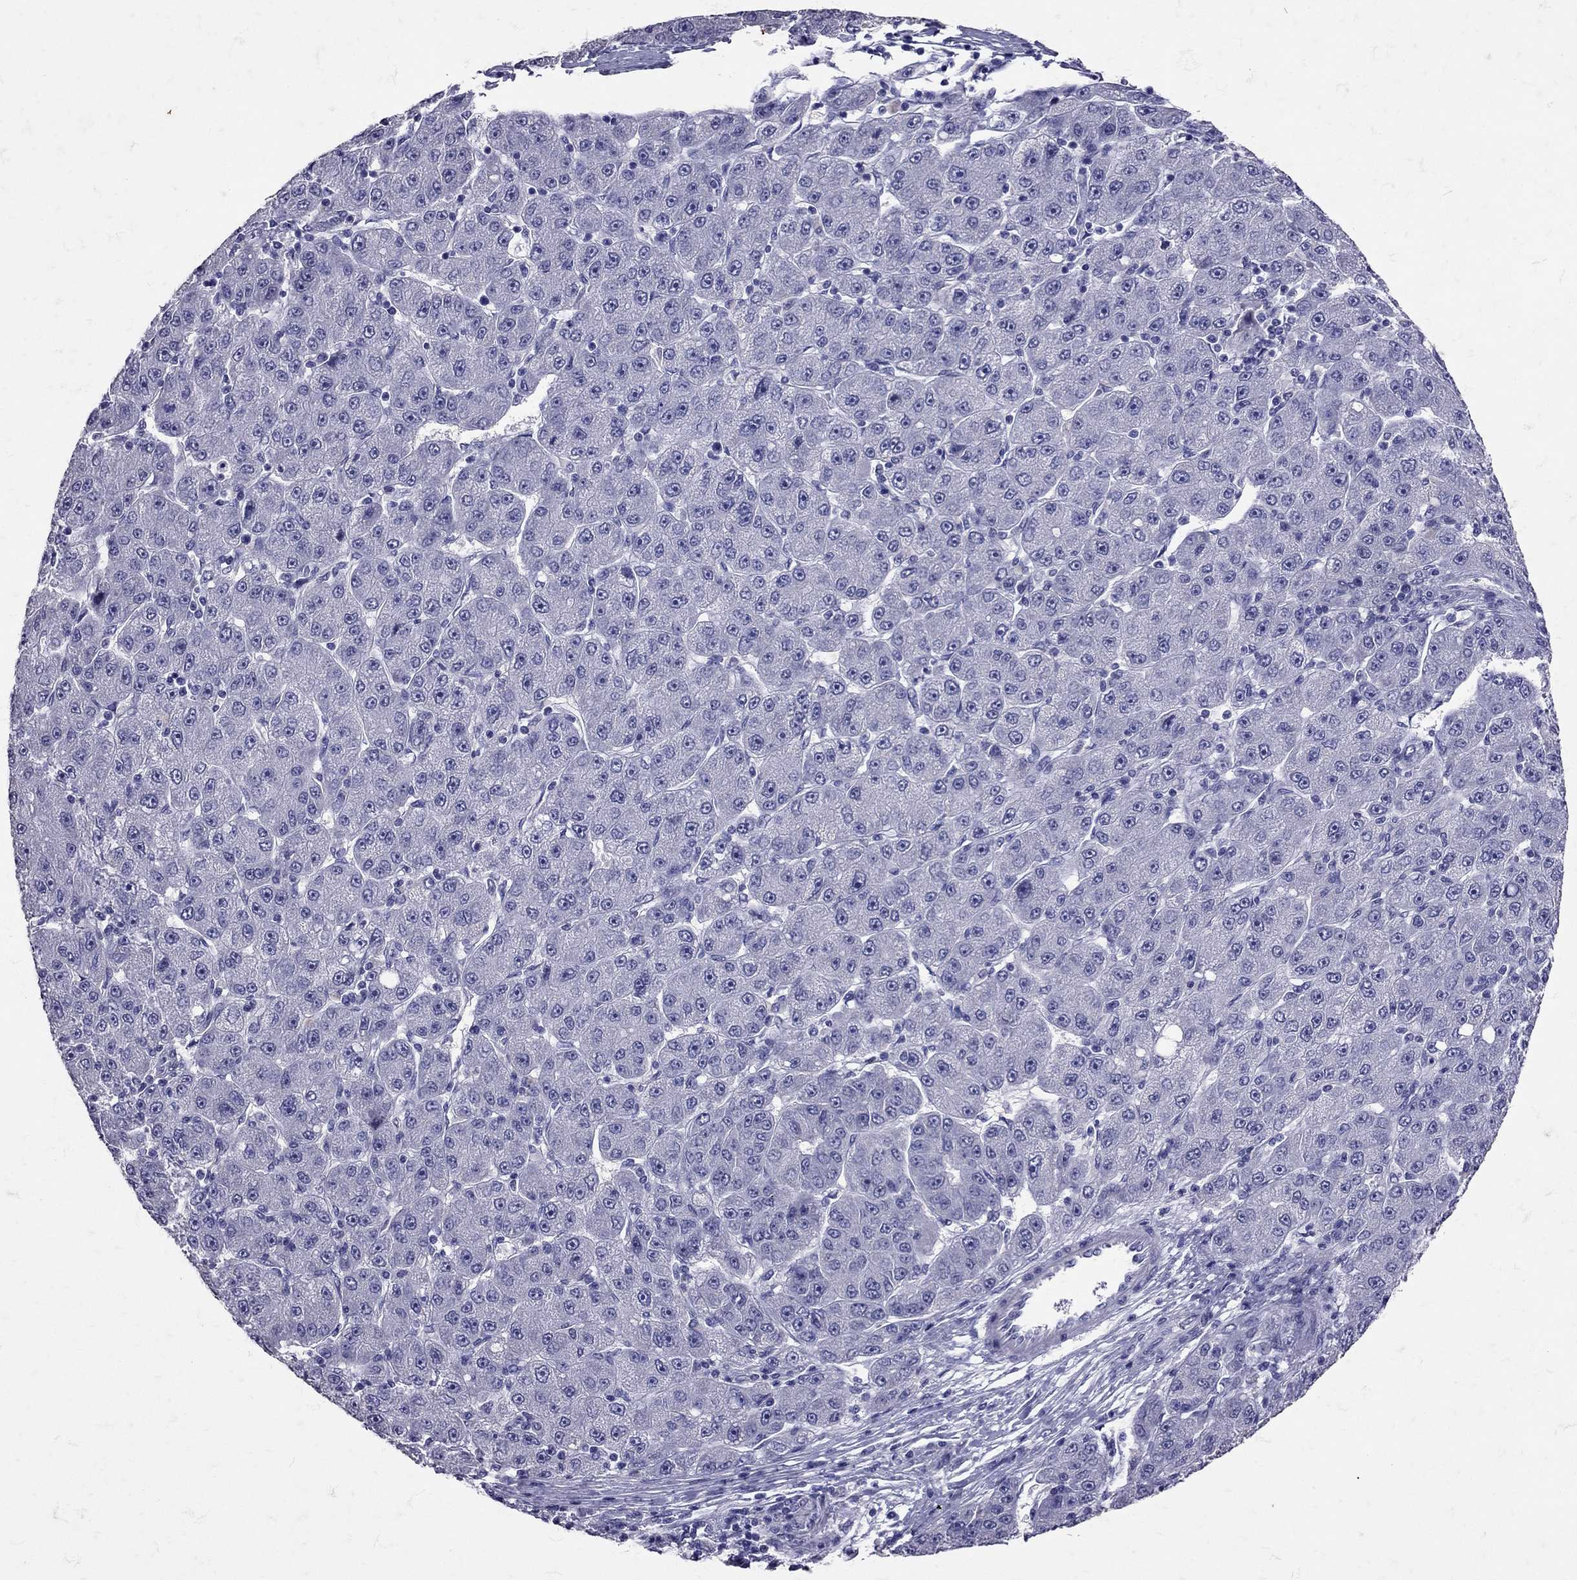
{"staining": {"intensity": "negative", "quantity": "none", "location": "none"}, "tissue": "liver cancer", "cell_type": "Tumor cells", "image_type": "cancer", "snomed": [{"axis": "morphology", "description": "Carcinoma, Hepatocellular, NOS"}, {"axis": "topography", "description": "Liver"}], "caption": "This is an immunohistochemistry (IHC) photomicrograph of human liver hepatocellular carcinoma. There is no expression in tumor cells.", "gene": "SST", "patient": {"sex": "male", "age": 67}}